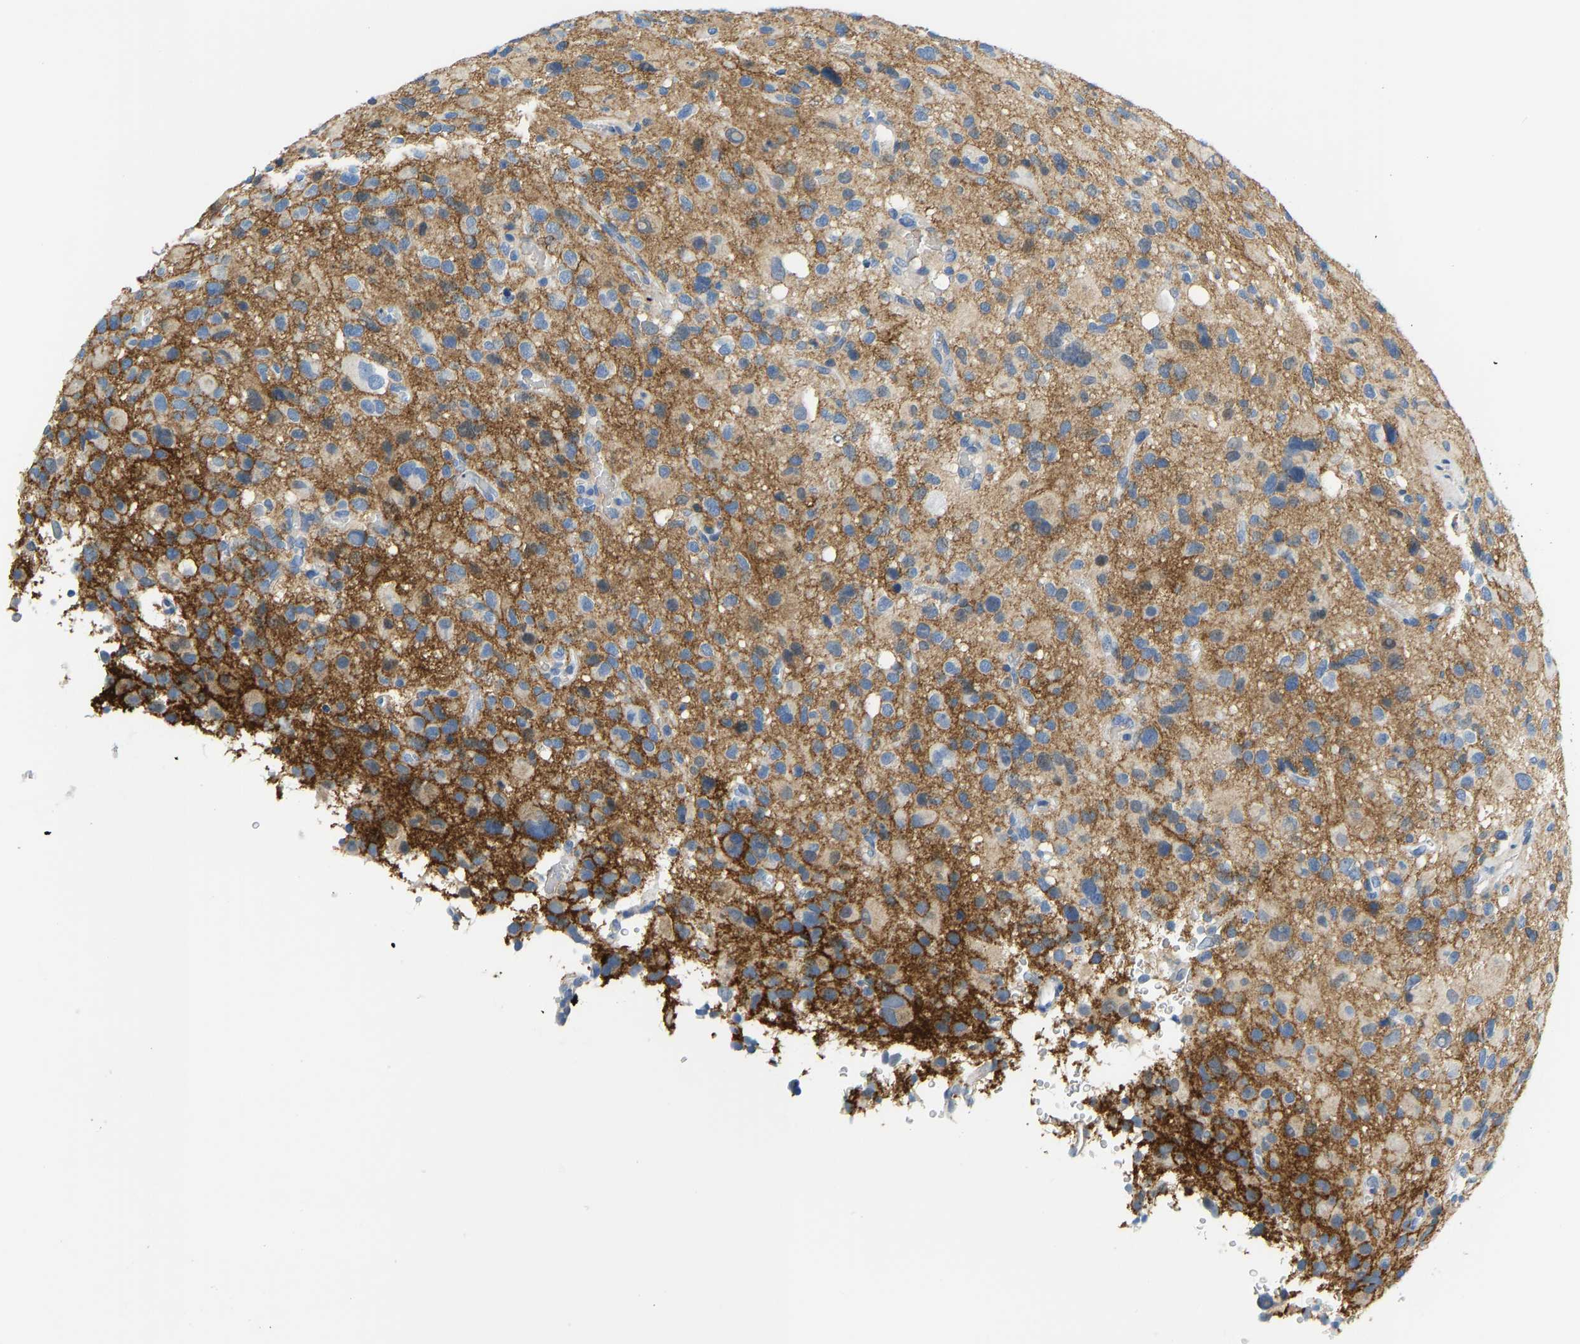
{"staining": {"intensity": "moderate", "quantity": "25%-75%", "location": "cytoplasmic/membranous"}, "tissue": "glioma", "cell_type": "Tumor cells", "image_type": "cancer", "snomed": [{"axis": "morphology", "description": "Glioma, malignant, High grade"}, {"axis": "topography", "description": "Brain"}], "caption": "Immunohistochemical staining of human high-grade glioma (malignant) demonstrates moderate cytoplasmic/membranous protein positivity in approximately 25%-75% of tumor cells.", "gene": "SERPINB3", "patient": {"sex": "male", "age": 48}}